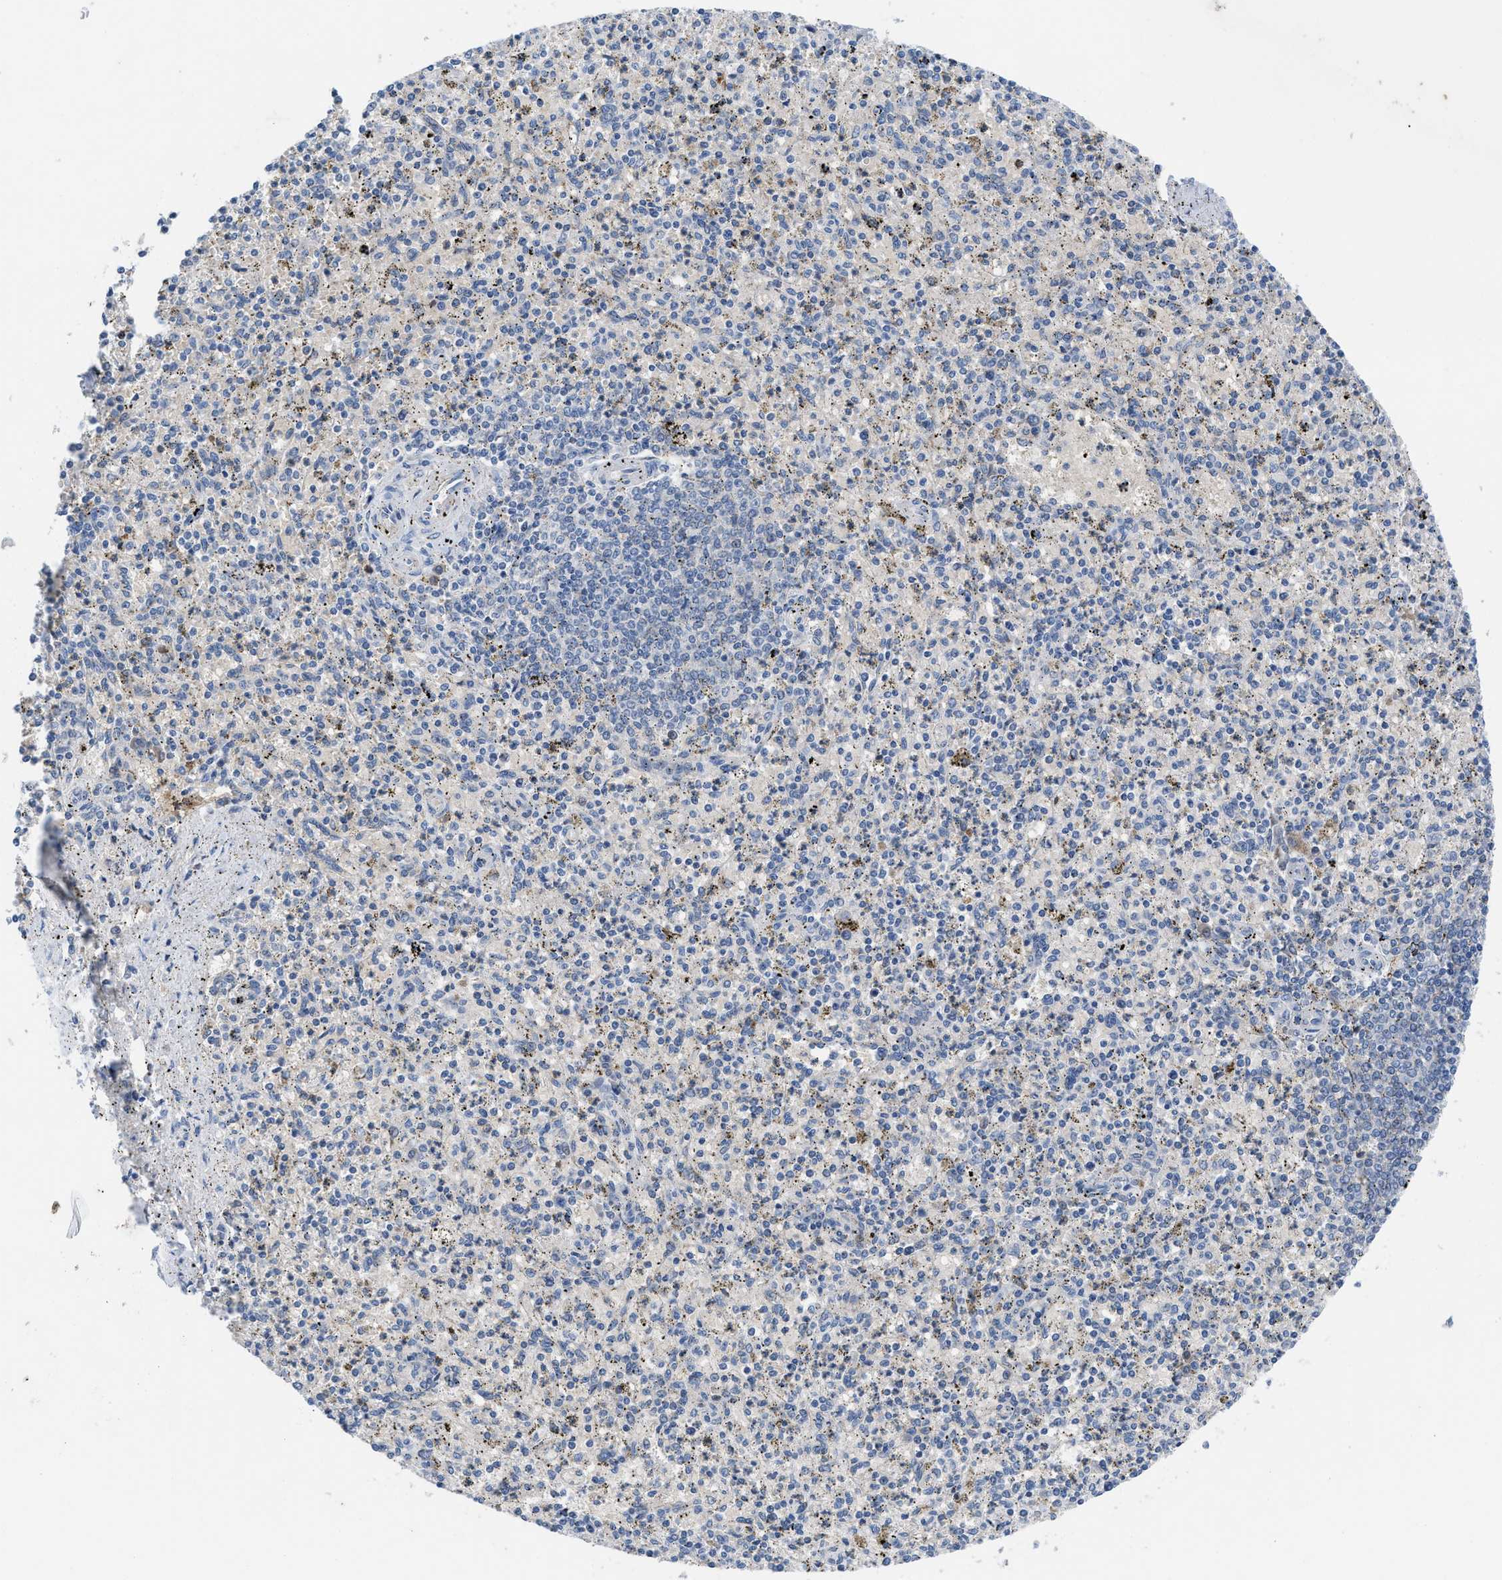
{"staining": {"intensity": "negative", "quantity": "none", "location": "none"}, "tissue": "spleen", "cell_type": "Cells in red pulp", "image_type": "normal", "snomed": [{"axis": "morphology", "description": "Normal tissue, NOS"}, {"axis": "topography", "description": "Spleen"}], "caption": "IHC histopathology image of unremarkable spleen: human spleen stained with DAB shows no significant protein expression in cells in red pulp. Nuclei are stained in blue.", "gene": "HPX", "patient": {"sex": "male", "age": 72}}